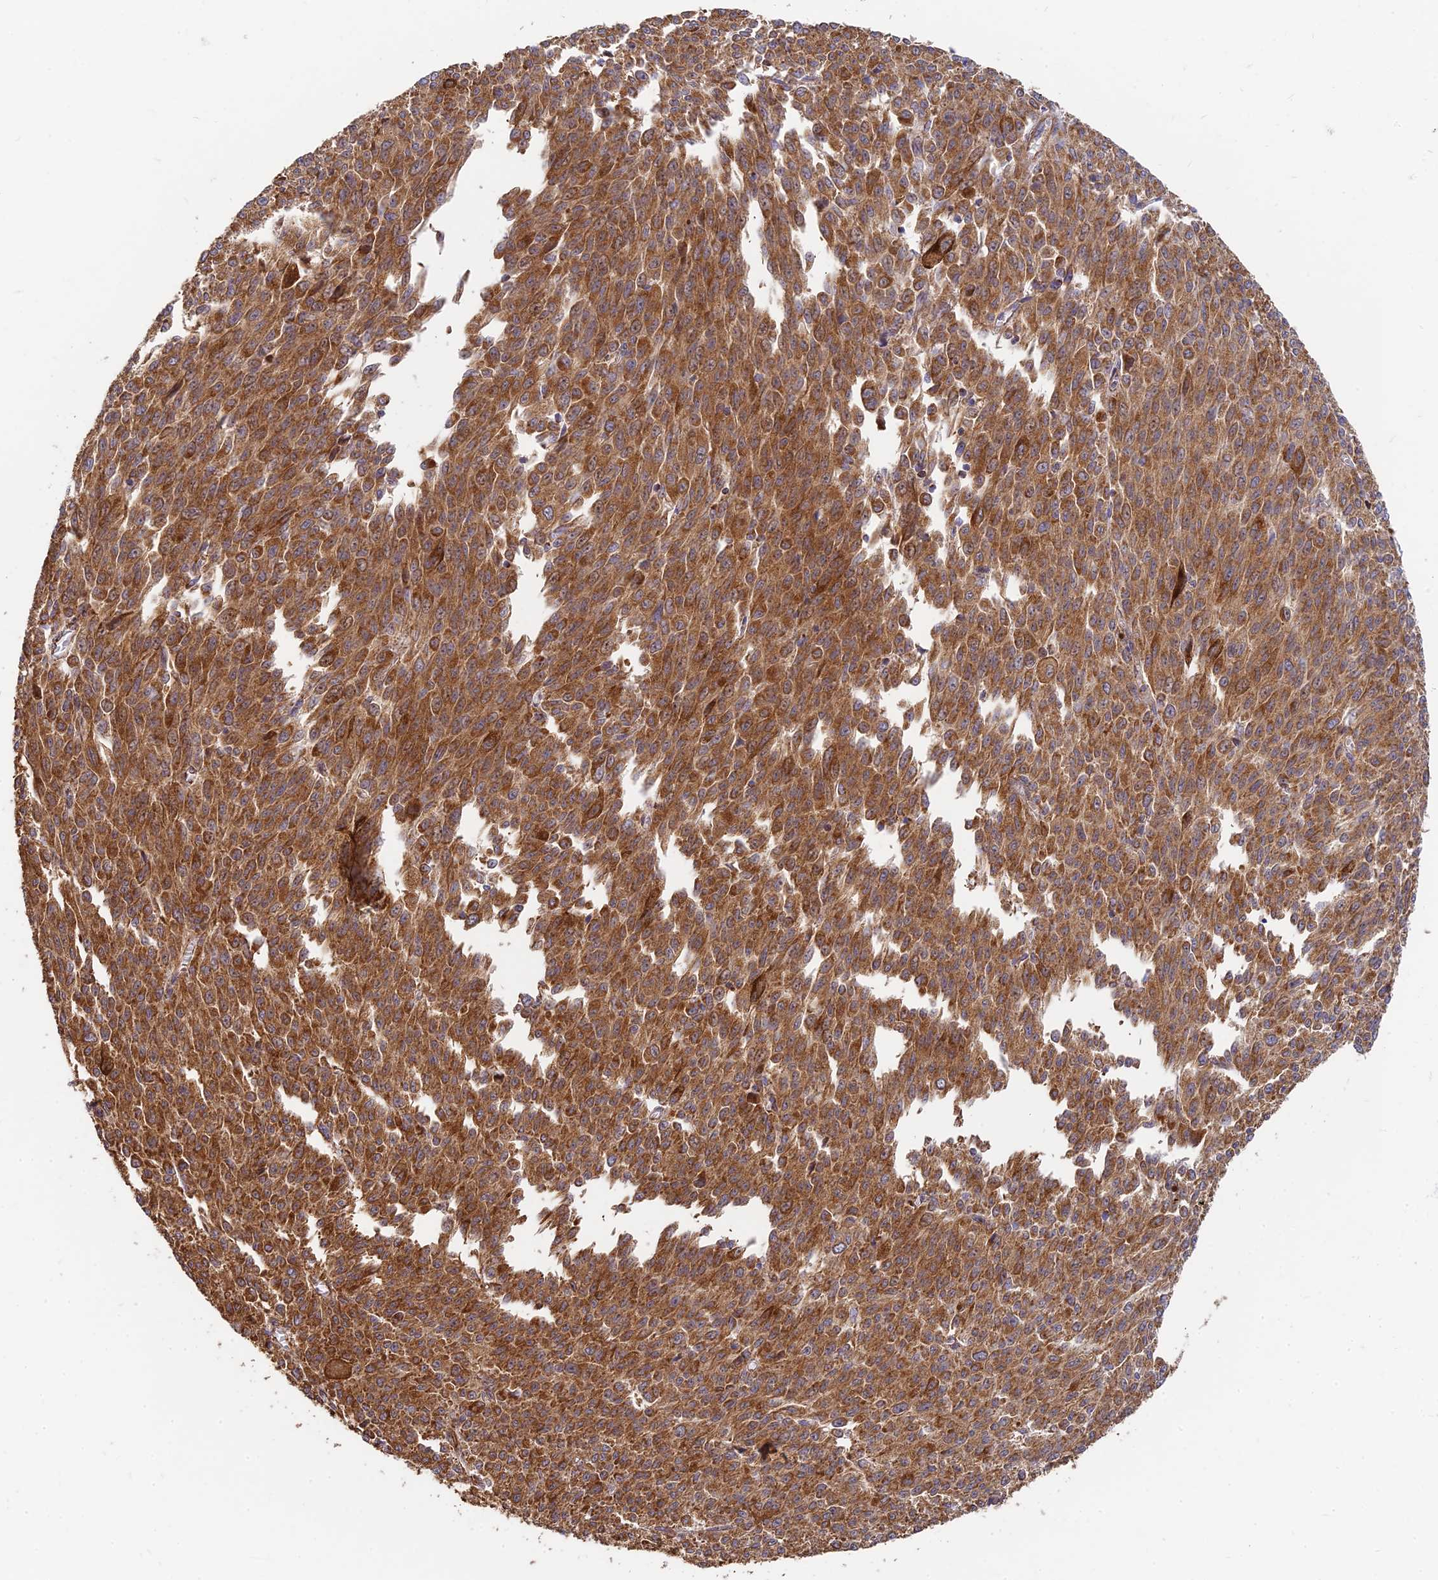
{"staining": {"intensity": "strong", "quantity": ">75%", "location": "cytoplasmic/membranous"}, "tissue": "melanoma", "cell_type": "Tumor cells", "image_type": "cancer", "snomed": [{"axis": "morphology", "description": "Malignant melanoma, NOS"}, {"axis": "topography", "description": "Skin"}], "caption": "Human melanoma stained for a protein (brown) demonstrates strong cytoplasmic/membranous positive expression in approximately >75% of tumor cells.", "gene": "DSTYK", "patient": {"sex": "female", "age": 52}}